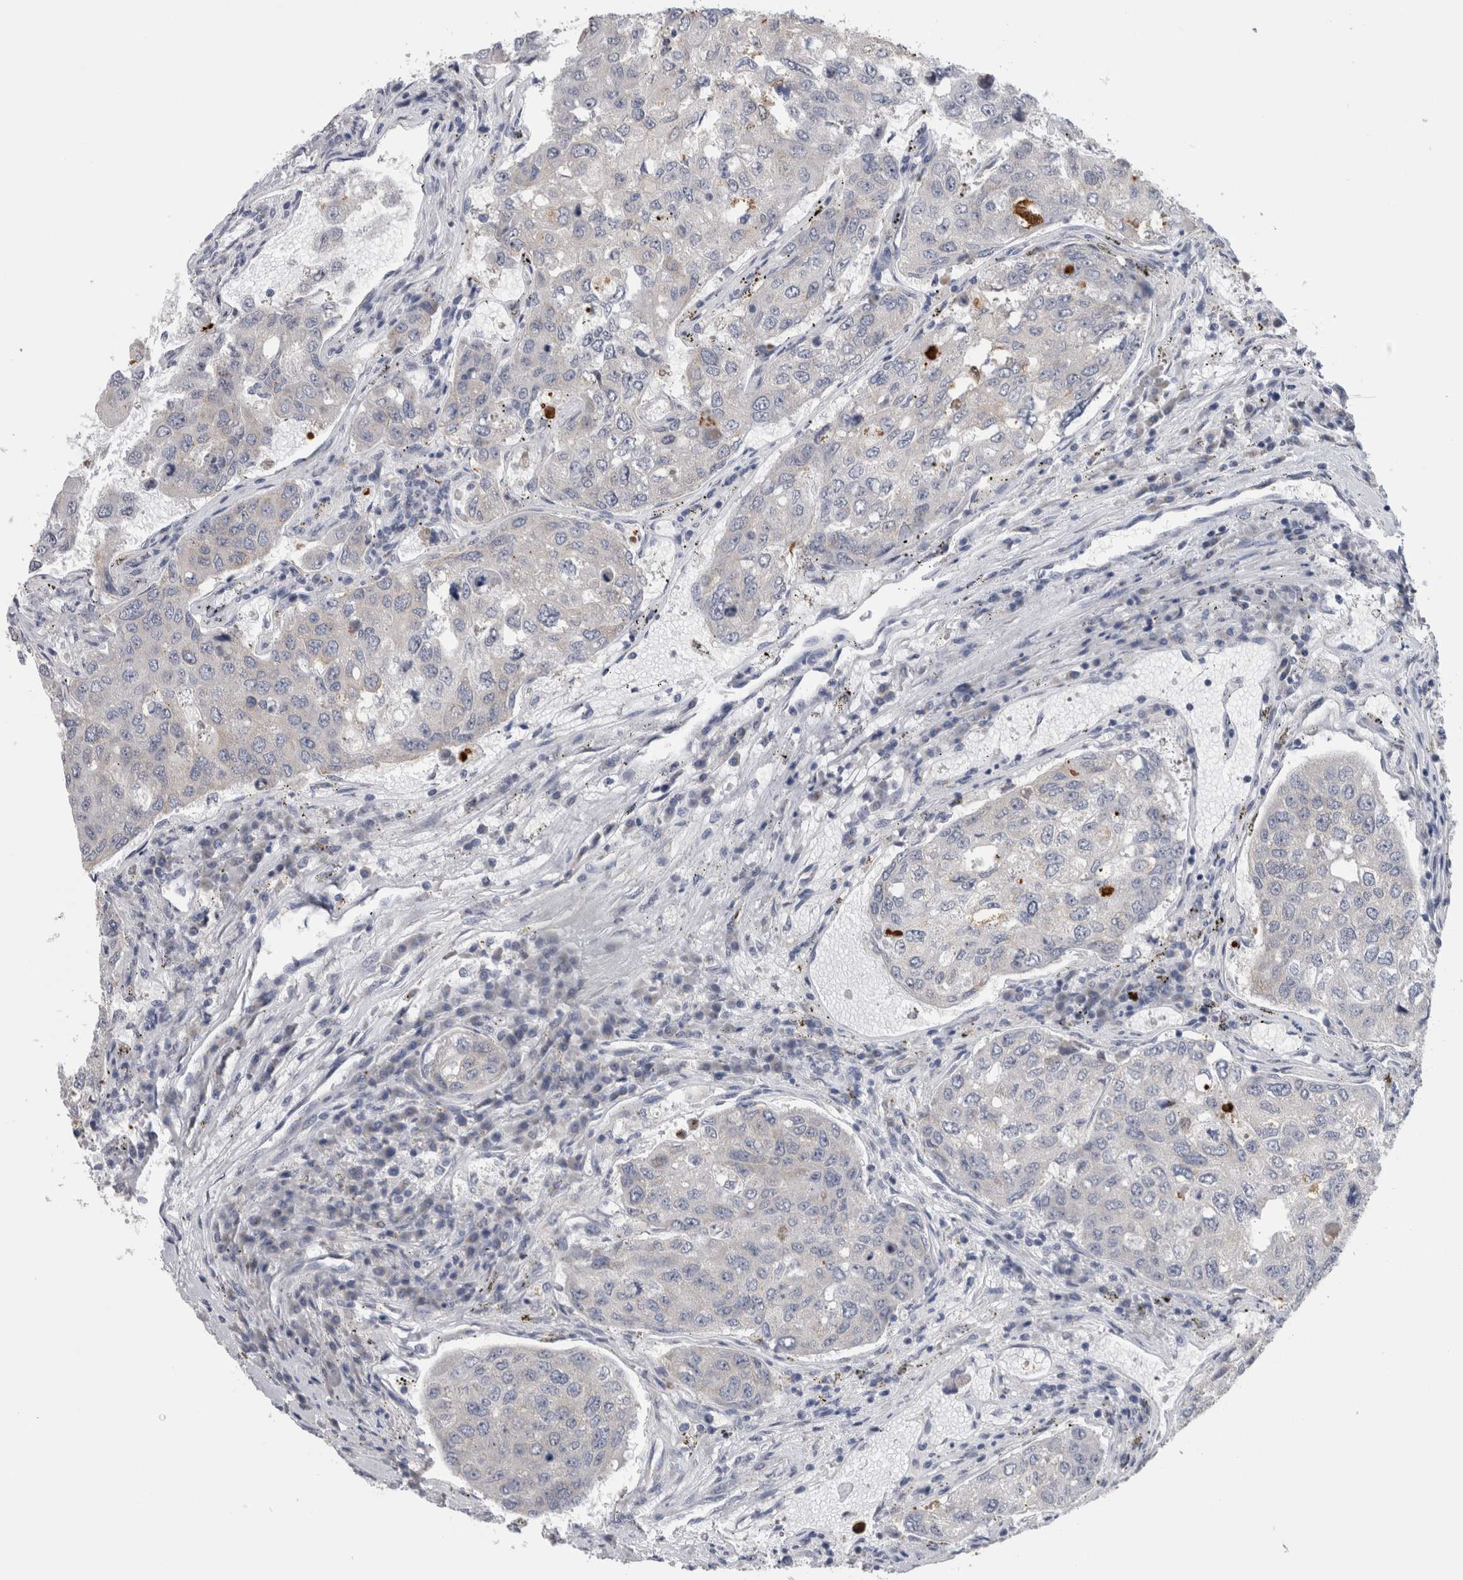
{"staining": {"intensity": "negative", "quantity": "none", "location": "none"}, "tissue": "urothelial cancer", "cell_type": "Tumor cells", "image_type": "cancer", "snomed": [{"axis": "morphology", "description": "Urothelial carcinoma, High grade"}, {"axis": "topography", "description": "Lymph node"}, {"axis": "topography", "description": "Urinary bladder"}], "caption": "DAB (3,3'-diaminobenzidine) immunohistochemical staining of human urothelial carcinoma (high-grade) shows no significant staining in tumor cells.", "gene": "AKAP9", "patient": {"sex": "male", "age": 51}}